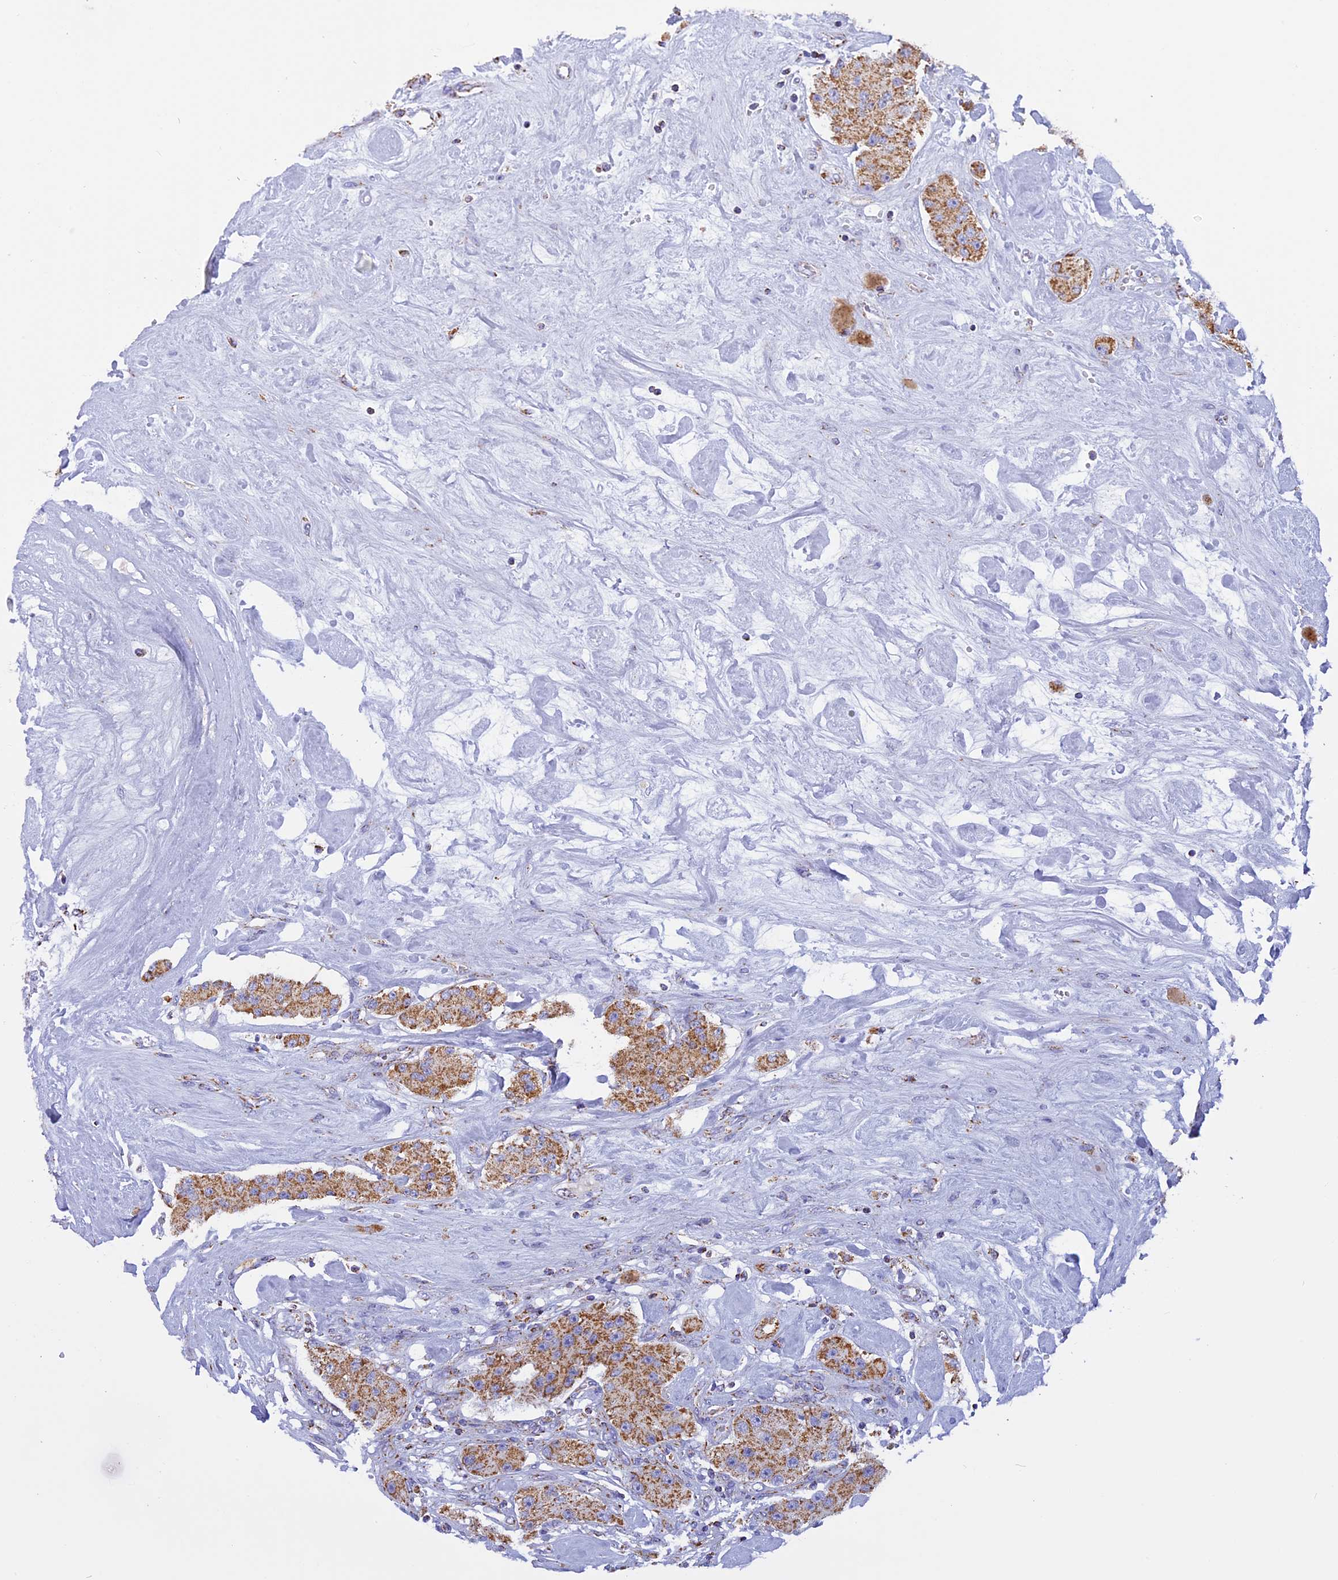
{"staining": {"intensity": "moderate", "quantity": ">75%", "location": "cytoplasmic/membranous"}, "tissue": "carcinoid", "cell_type": "Tumor cells", "image_type": "cancer", "snomed": [{"axis": "morphology", "description": "Carcinoid, malignant, NOS"}, {"axis": "topography", "description": "Pancreas"}], "caption": "Immunohistochemical staining of carcinoid displays moderate cytoplasmic/membranous protein staining in approximately >75% of tumor cells.", "gene": "KCNG1", "patient": {"sex": "male", "age": 41}}